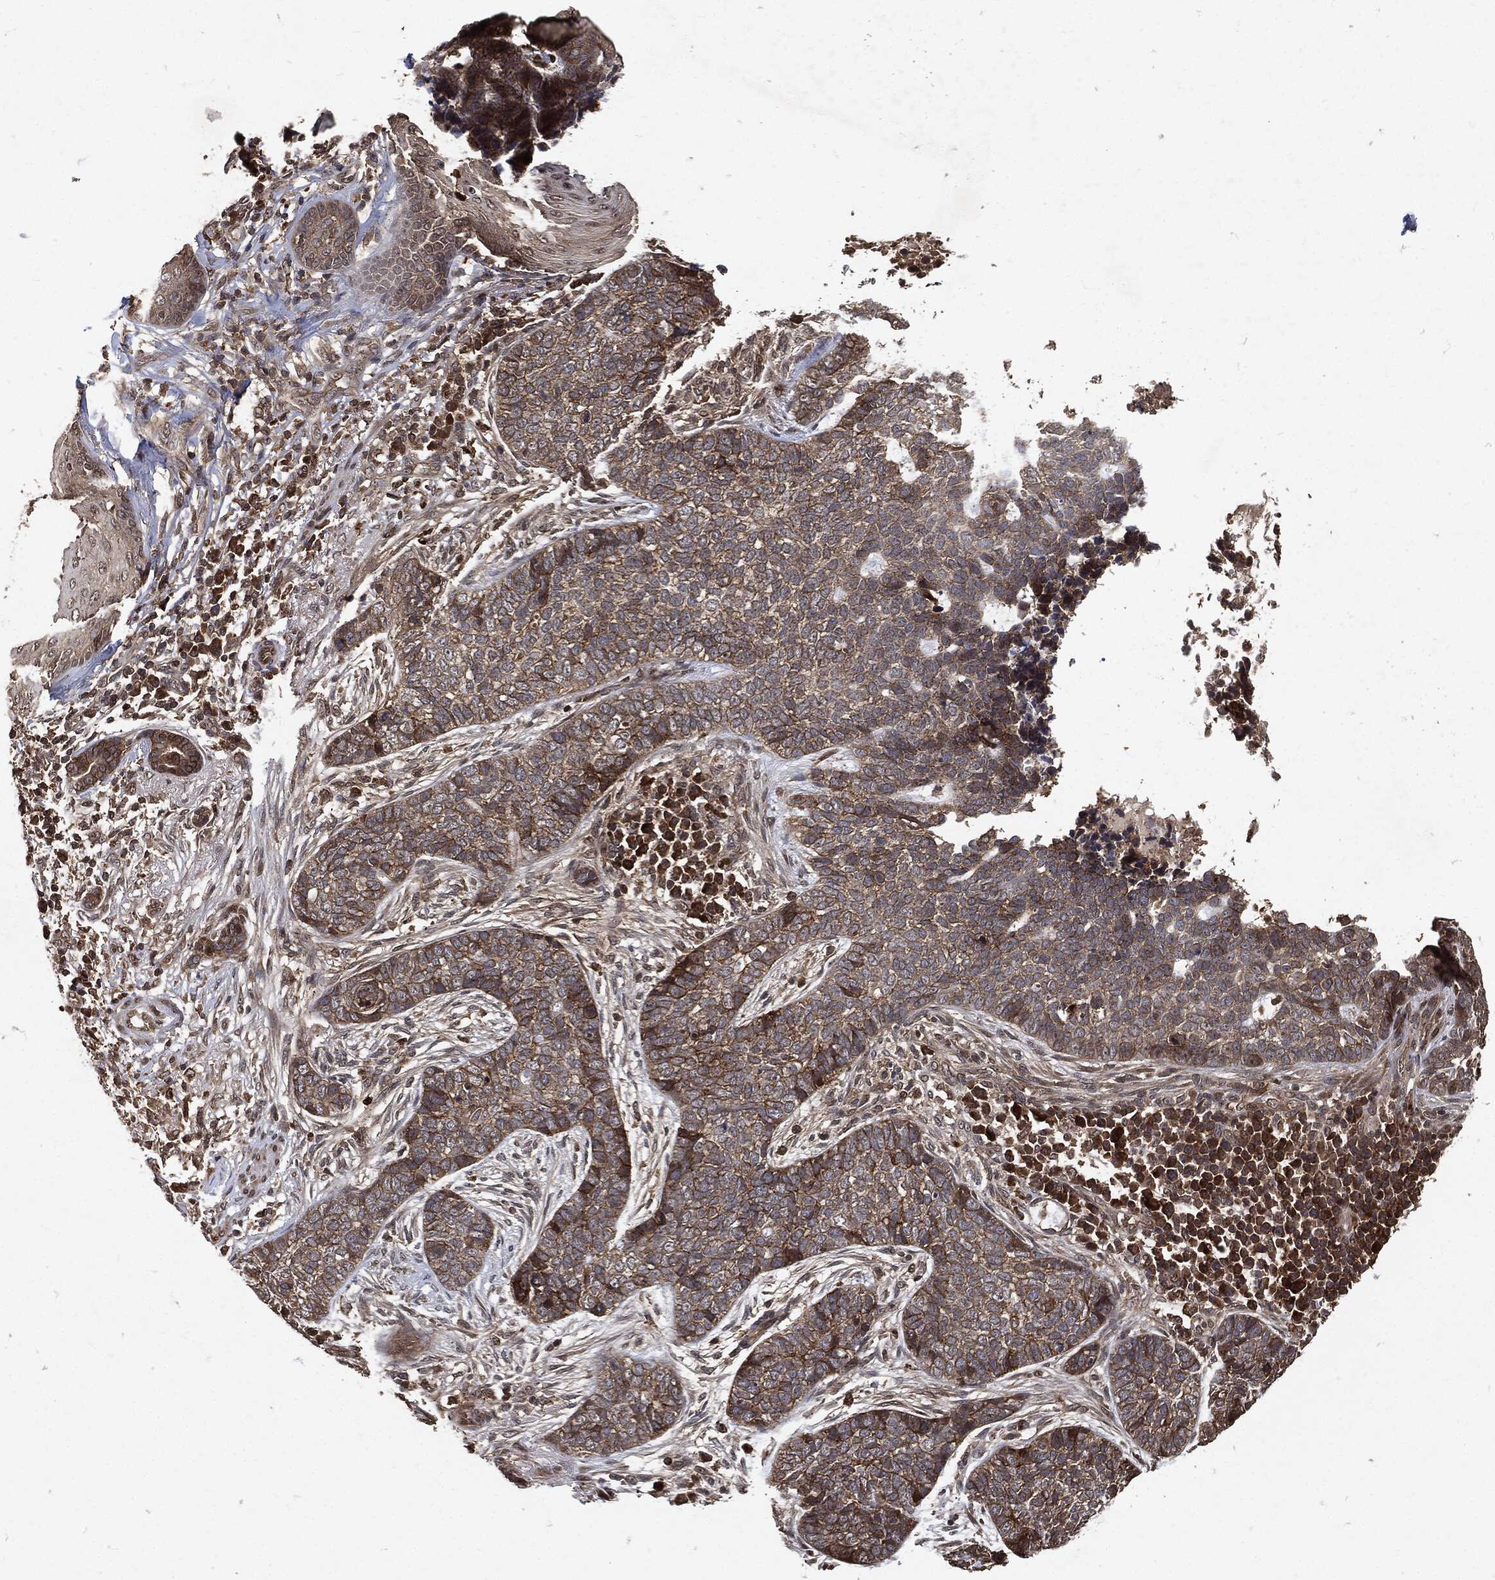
{"staining": {"intensity": "moderate", "quantity": "25%-75%", "location": "cytoplasmic/membranous"}, "tissue": "skin cancer", "cell_type": "Tumor cells", "image_type": "cancer", "snomed": [{"axis": "morphology", "description": "Squamous cell carcinoma, NOS"}, {"axis": "topography", "description": "Skin"}], "caption": "IHC of squamous cell carcinoma (skin) displays medium levels of moderate cytoplasmic/membranous expression in approximately 25%-75% of tumor cells.", "gene": "ZNF226", "patient": {"sex": "male", "age": 88}}